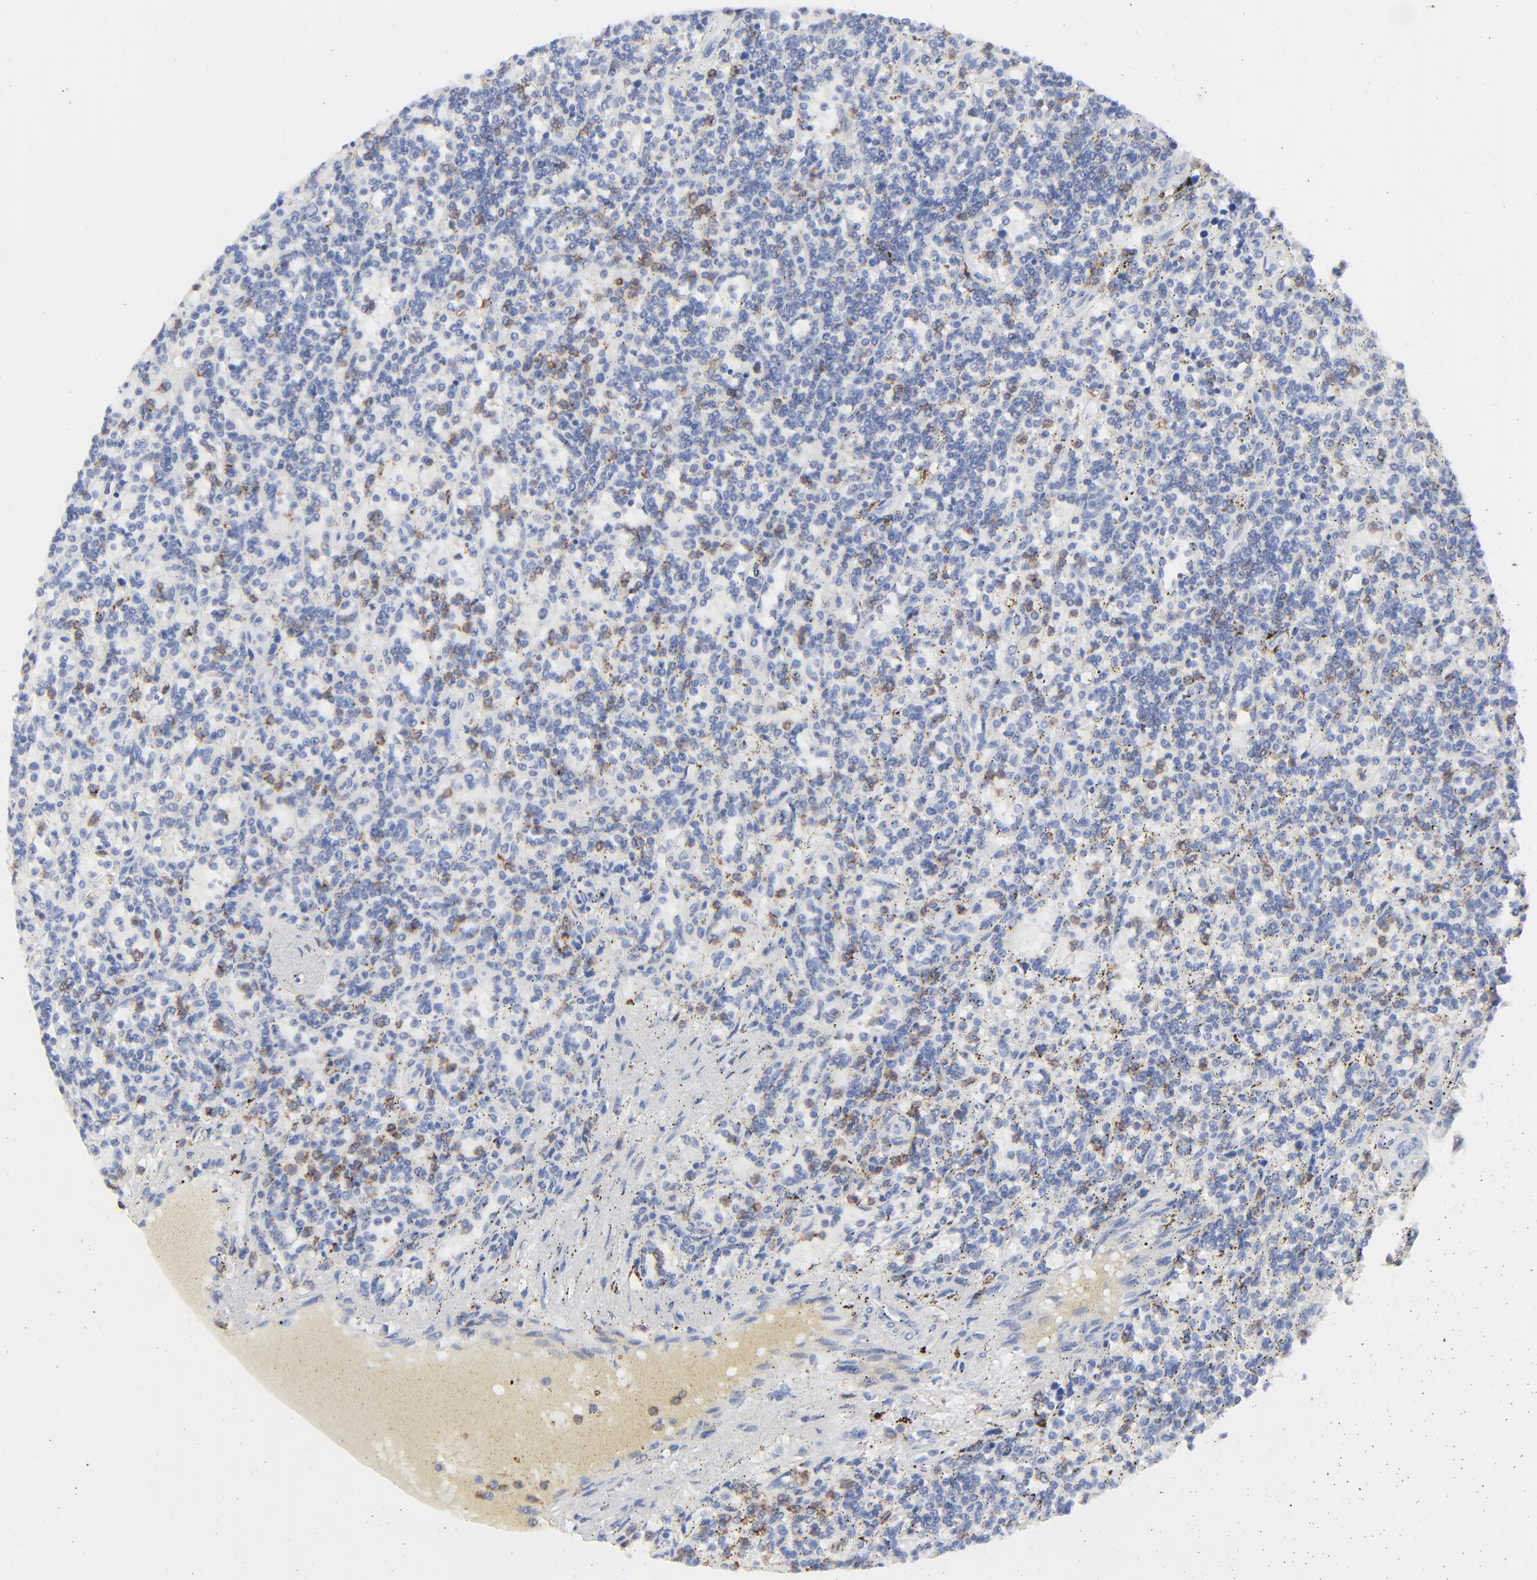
{"staining": {"intensity": "negative", "quantity": "none", "location": "none"}, "tissue": "lymphoma", "cell_type": "Tumor cells", "image_type": "cancer", "snomed": [{"axis": "morphology", "description": "Malignant lymphoma, non-Hodgkin's type, Low grade"}, {"axis": "topography", "description": "Spleen"}], "caption": "Histopathology image shows no protein staining in tumor cells of lymphoma tissue.", "gene": "LCK", "patient": {"sex": "male", "age": 73}}